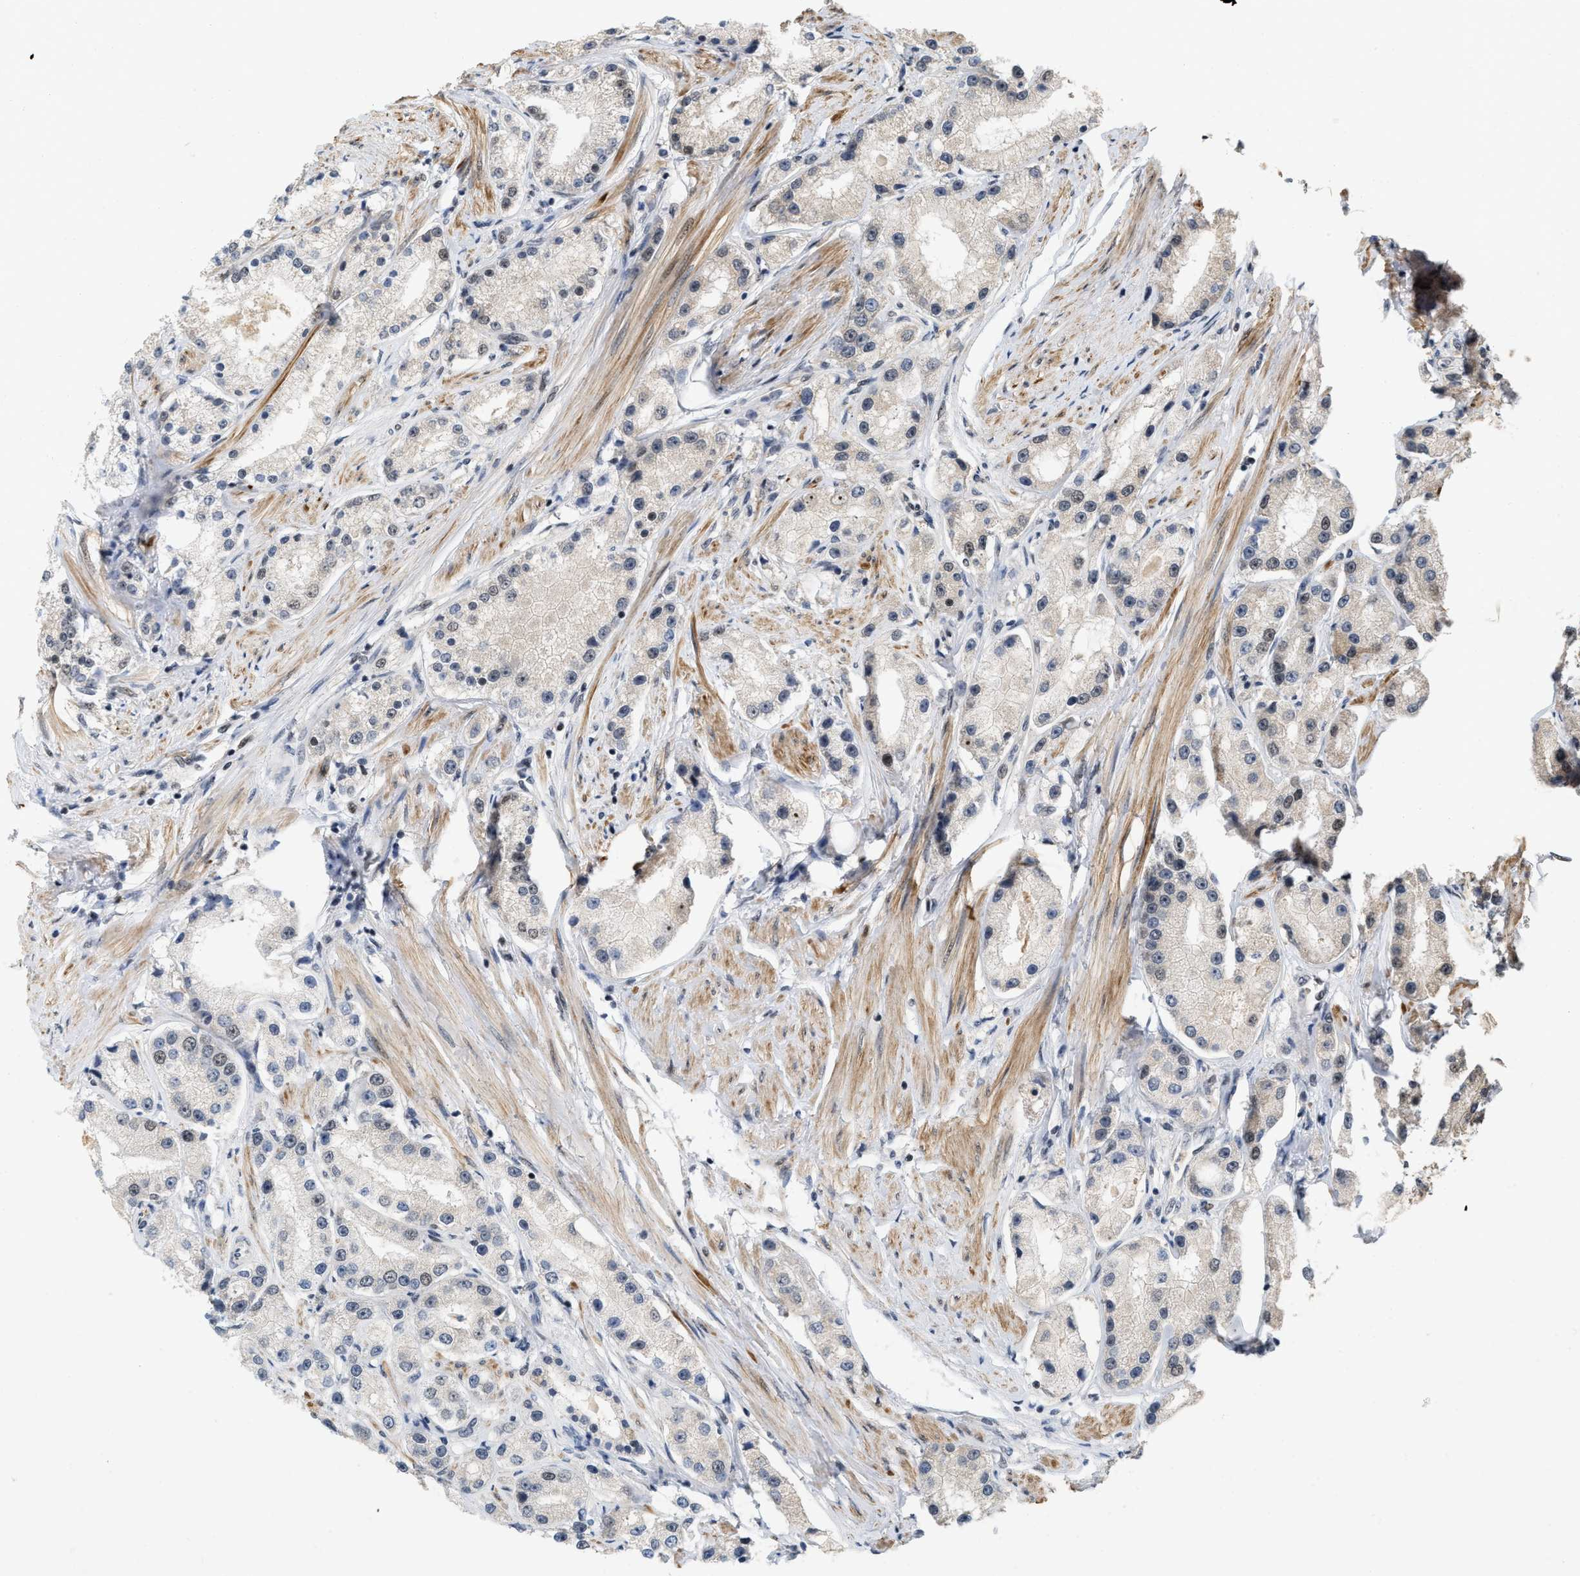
{"staining": {"intensity": "moderate", "quantity": "<25%", "location": "nuclear"}, "tissue": "prostate cancer", "cell_type": "Tumor cells", "image_type": "cancer", "snomed": [{"axis": "morphology", "description": "Adenocarcinoma, Low grade"}, {"axis": "topography", "description": "Prostate"}], "caption": "This is an image of IHC staining of prostate cancer (adenocarcinoma (low-grade)), which shows moderate expression in the nuclear of tumor cells.", "gene": "ANKRD11", "patient": {"sex": "male", "age": 63}}